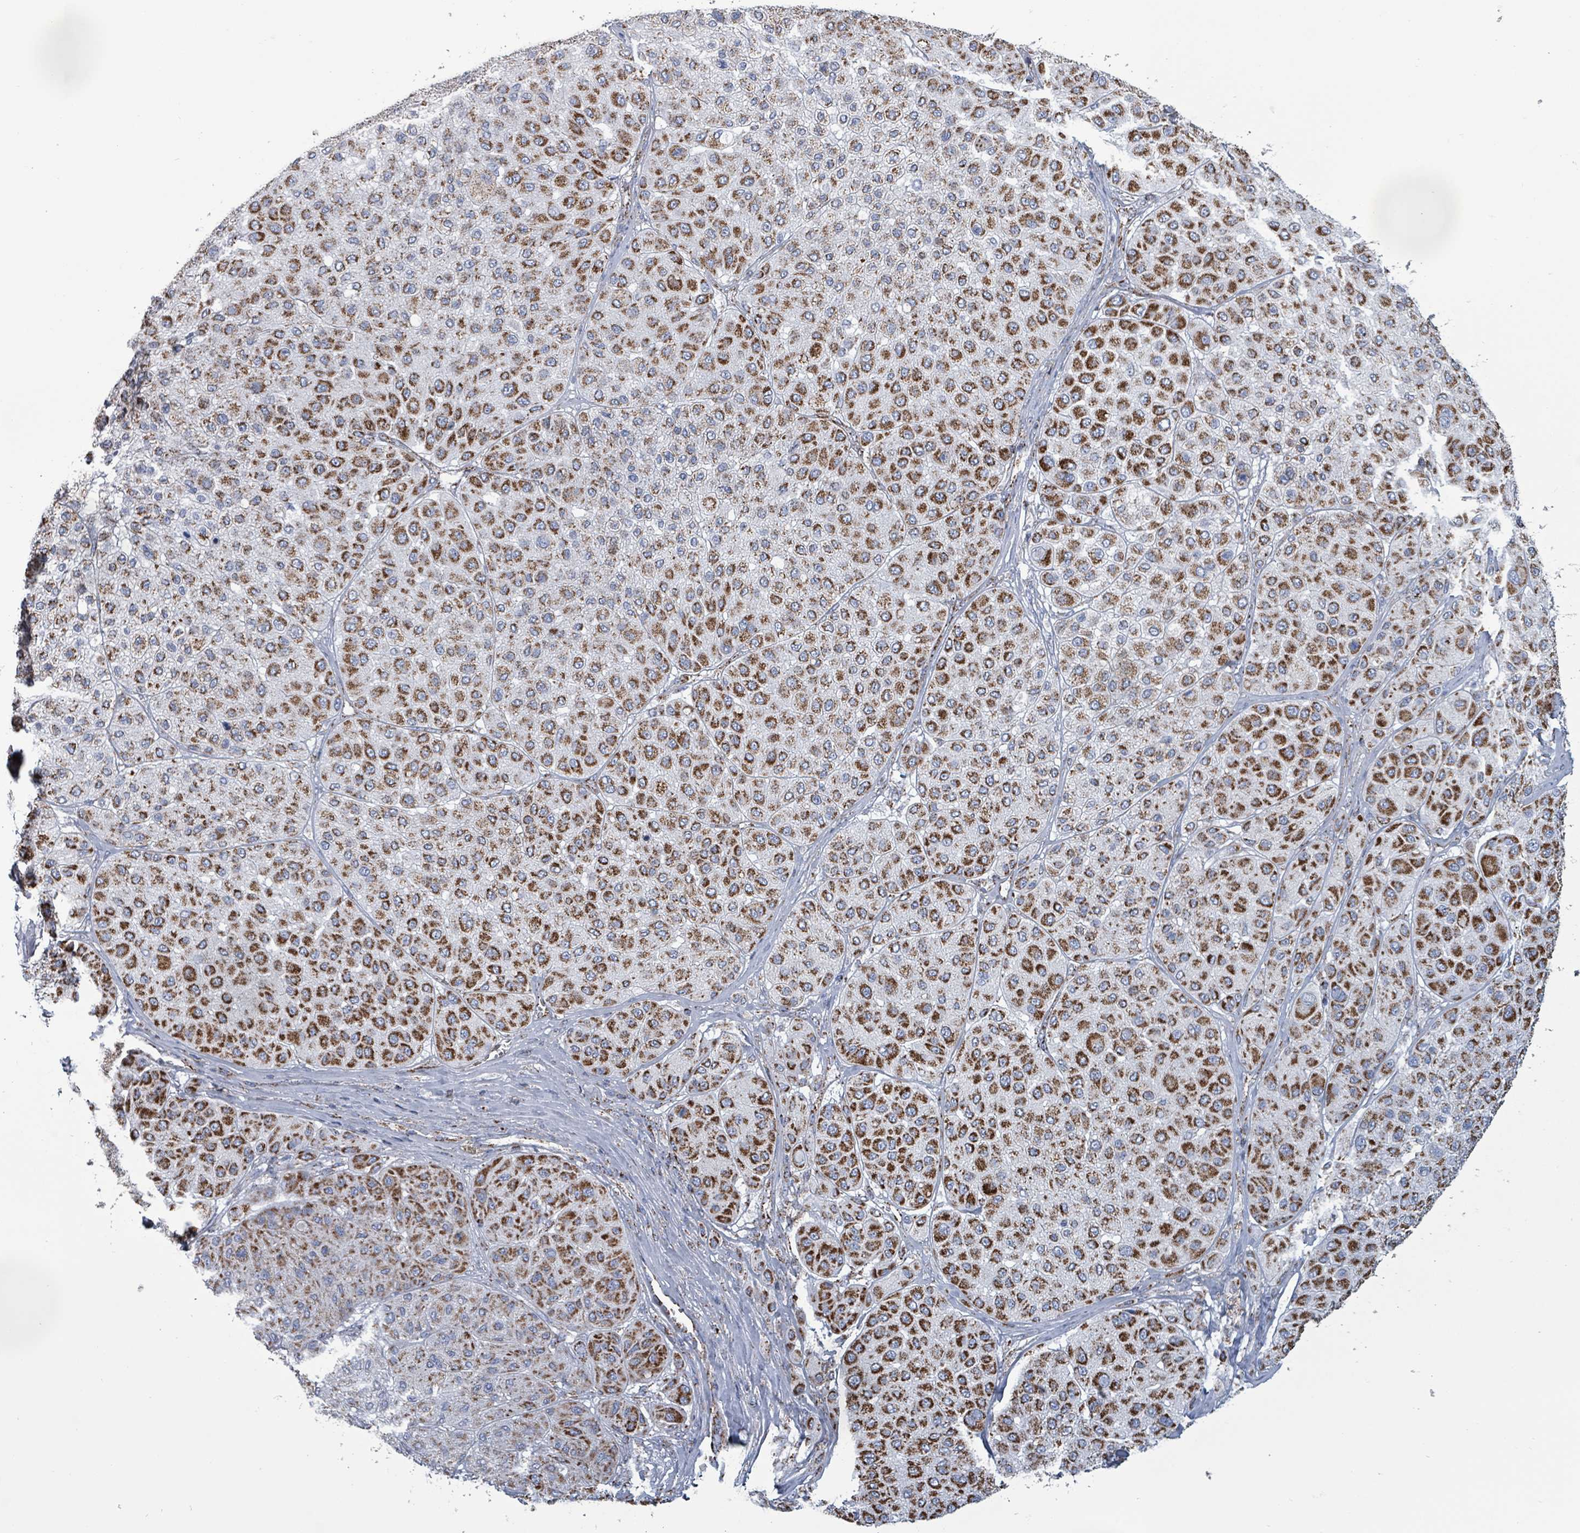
{"staining": {"intensity": "strong", "quantity": ">75%", "location": "cytoplasmic/membranous"}, "tissue": "melanoma", "cell_type": "Tumor cells", "image_type": "cancer", "snomed": [{"axis": "morphology", "description": "Malignant melanoma, Metastatic site"}, {"axis": "topography", "description": "Smooth muscle"}], "caption": "Malignant melanoma (metastatic site) was stained to show a protein in brown. There is high levels of strong cytoplasmic/membranous staining in about >75% of tumor cells.", "gene": "IDH3B", "patient": {"sex": "male", "age": 41}}